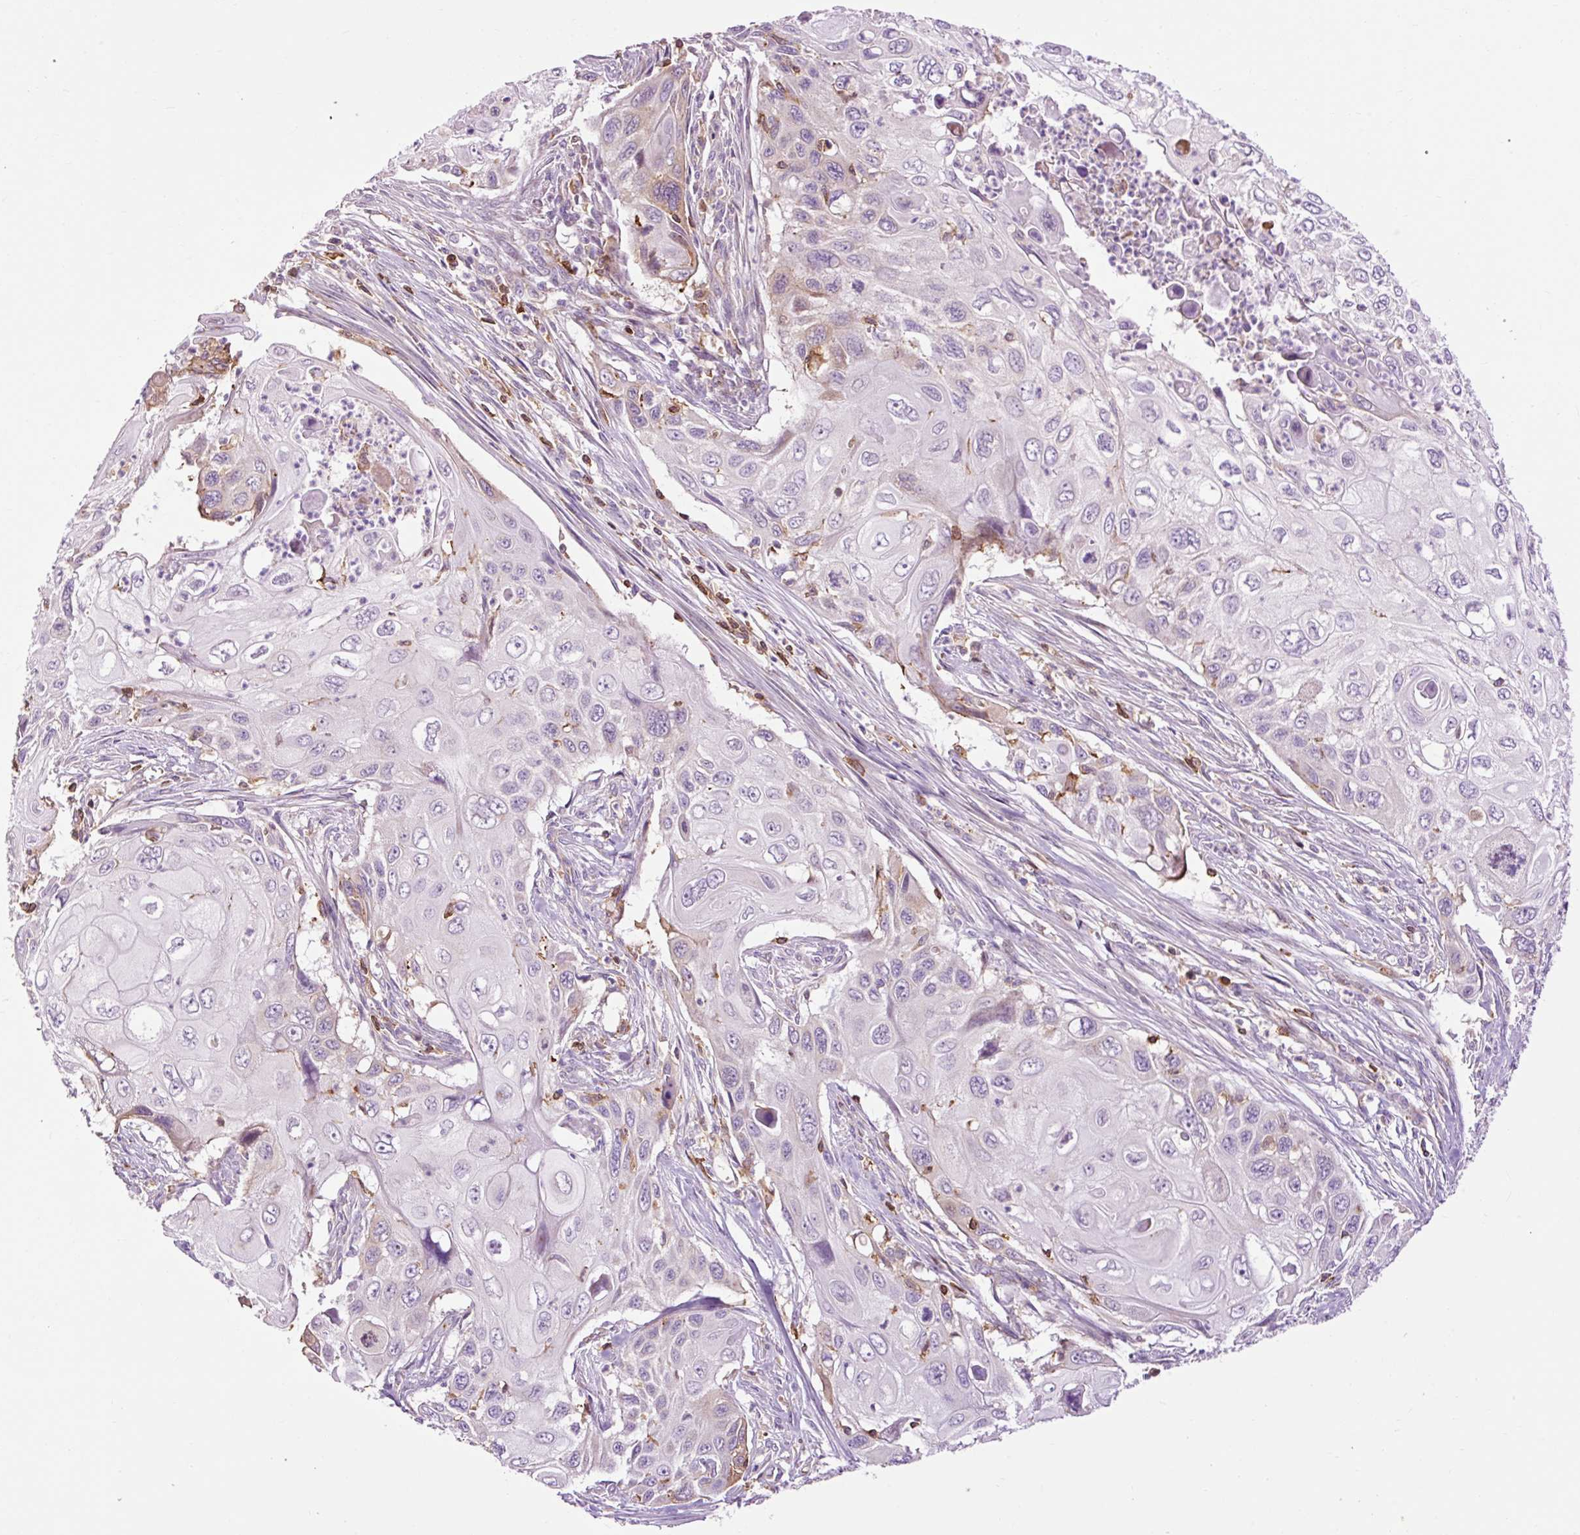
{"staining": {"intensity": "negative", "quantity": "none", "location": "none"}, "tissue": "cervical cancer", "cell_type": "Tumor cells", "image_type": "cancer", "snomed": [{"axis": "morphology", "description": "Squamous cell carcinoma, NOS"}, {"axis": "topography", "description": "Cervix"}], "caption": "High magnification brightfield microscopy of squamous cell carcinoma (cervical) stained with DAB (brown) and counterstained with hematoxylin (blue): tumor cells show no significant staining.", "gene": "CD83", "patient": {"sex": "female", "age": 70}}